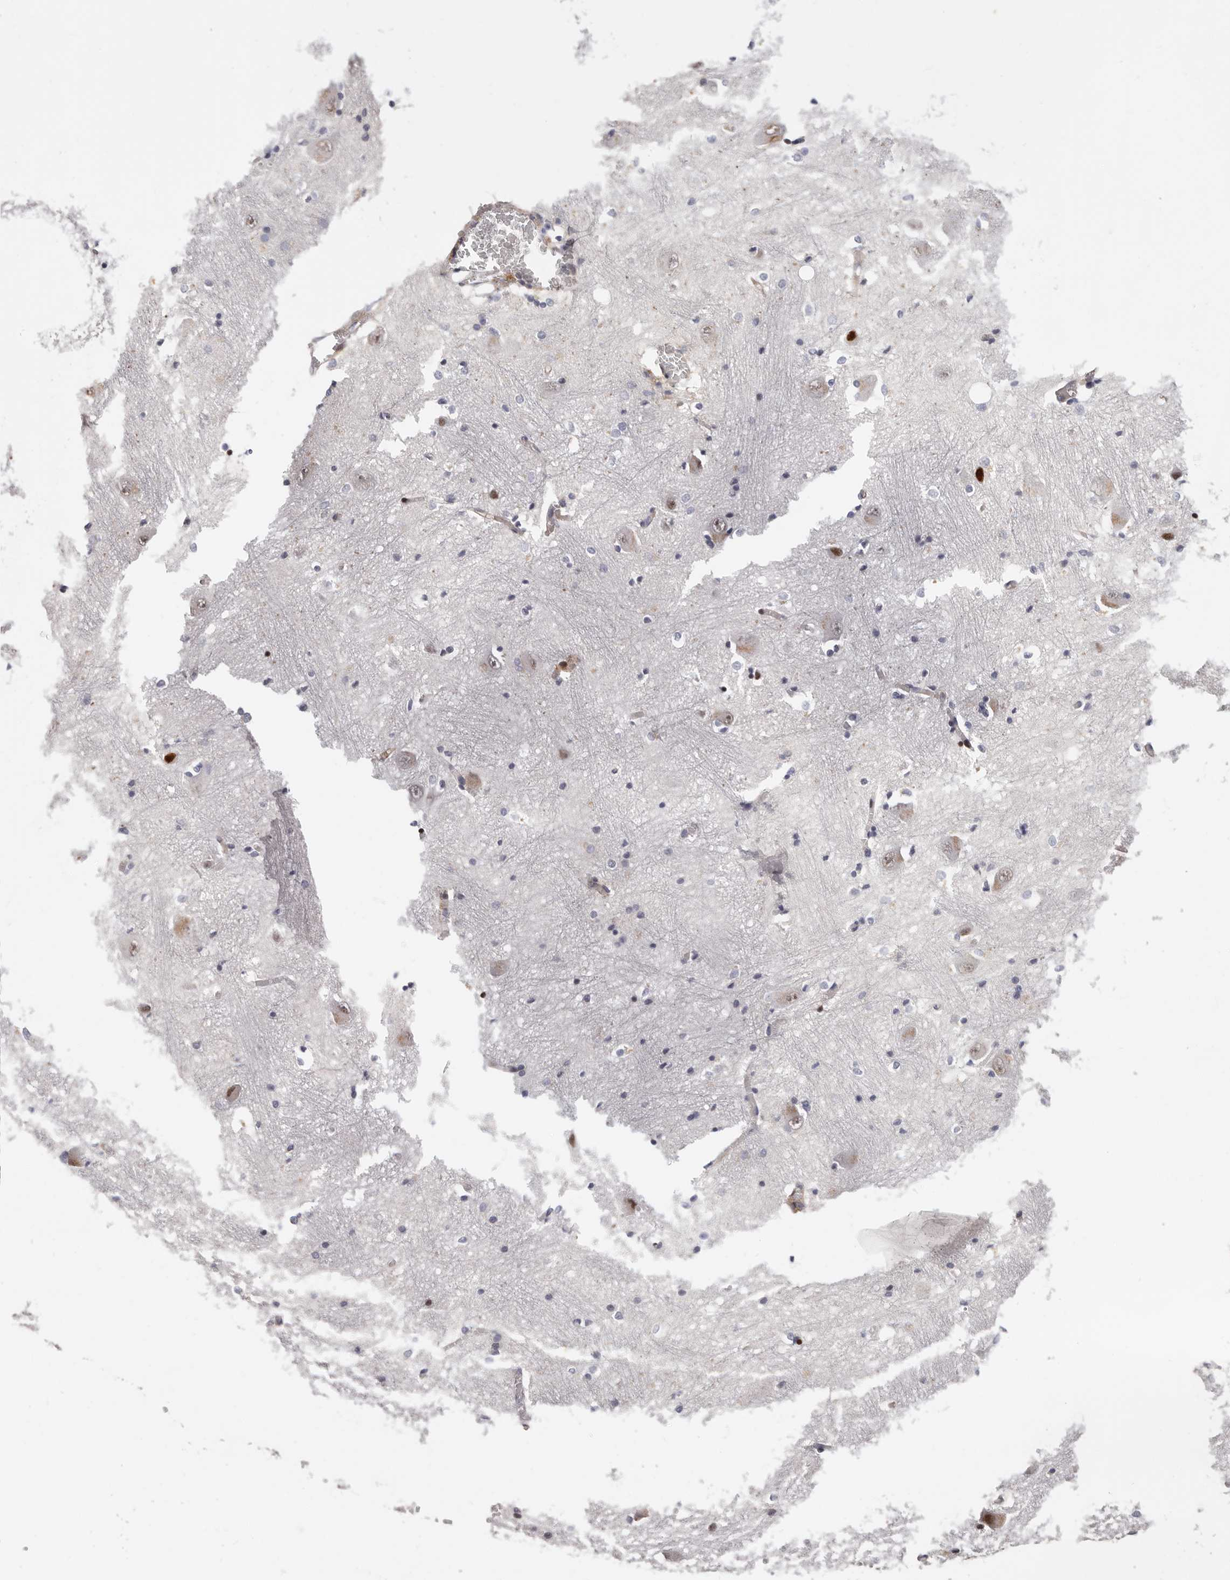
{"staining": {"intensity": "weak", "quantity": "<25%", "location": "cytoplasmic/membranous,nuclear"}, "tissue": "caudate", "cell_type": "Glial cells", "image_type": "normal", "snomed": [{"axis": "morphology", "description": "Normal tissue, NOS"}, {"axis": "topography", "description": "Lateral ventricle wall"}], "caption": "IHC image of benign caudate: caudate stained with DAB demonstrates no significant protein staining in glial cells.", "gene": "EPHX3", "patient": {"sex": "male", "age": 37}}